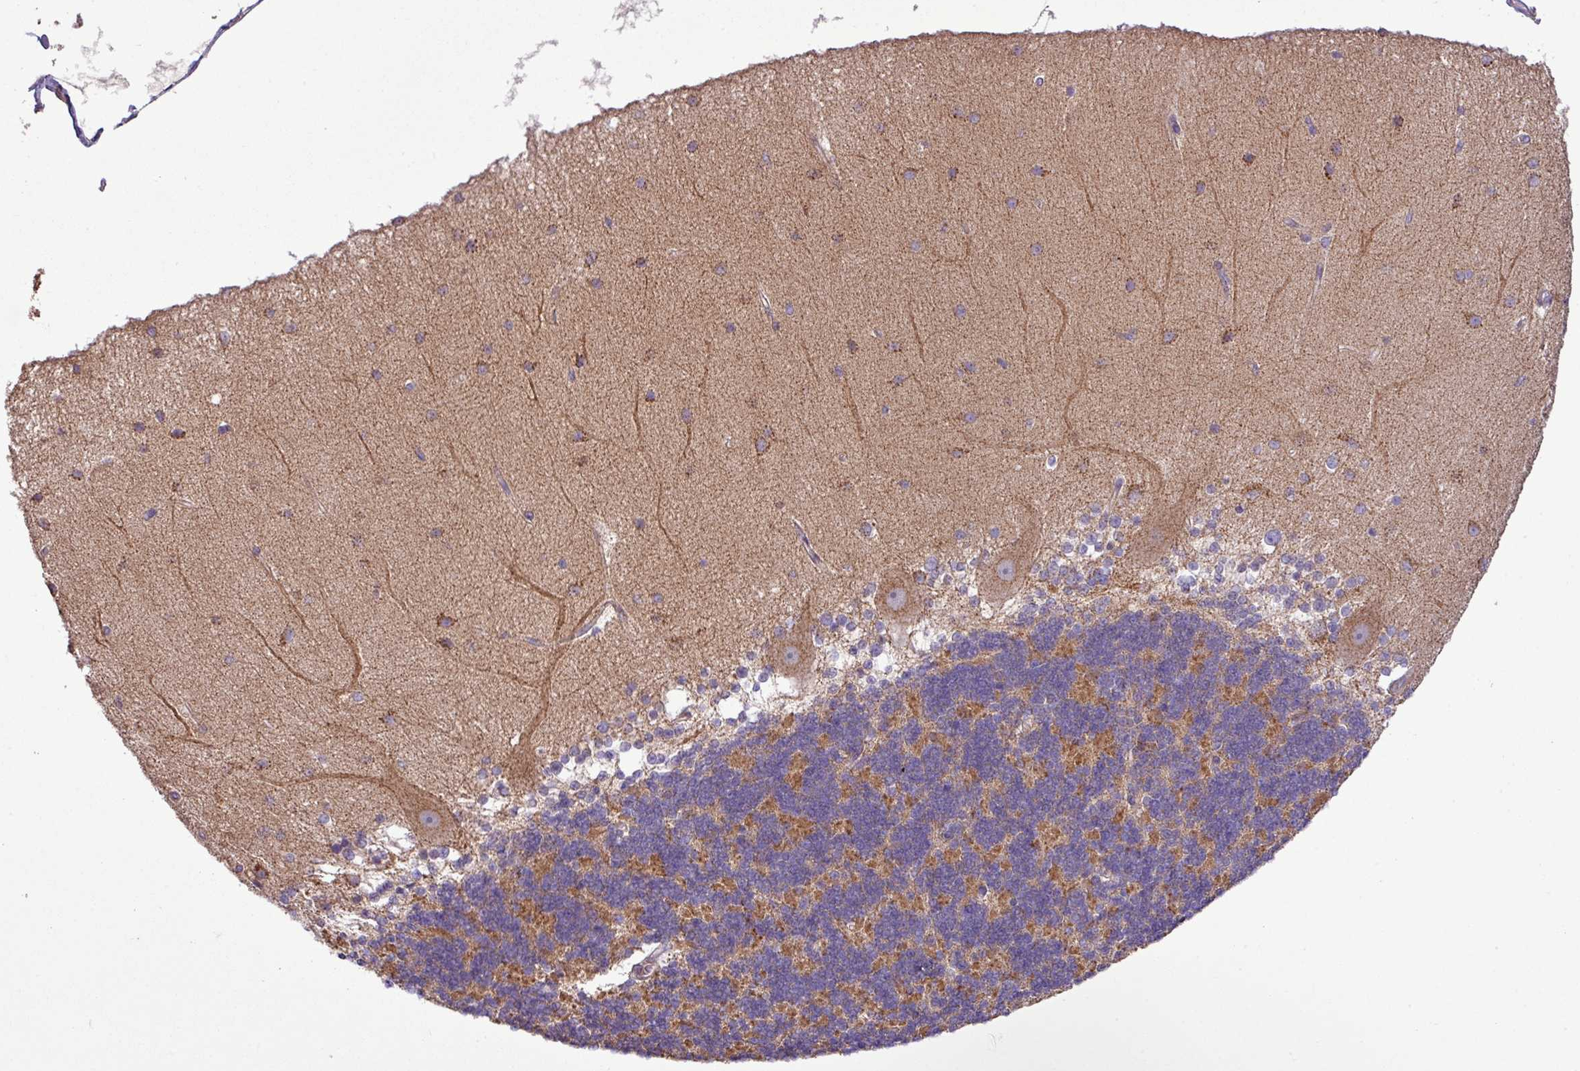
{"staining": {"intensity": "moderate", "quantity": "25%-75%", "location": "cytoplasmic/membranous"}, "tissue": "cerebellum", "cell_type": "Cells in granular layer", "image_type": "normal", "snomed": [{"axis": "morphology", "description": "Normal tissue, NOS"}, {"axis": "topography", "description": "Cerebellum"}], "caption": "Immunohistochemical staining of benign human cerebellum demonstrates moderate cytoplasmic/membranous protein positivity in about 25%-75% of cells in granular layer.", "gene": "TIMM10B", "patient": {"sex": "female", "age": 54}}